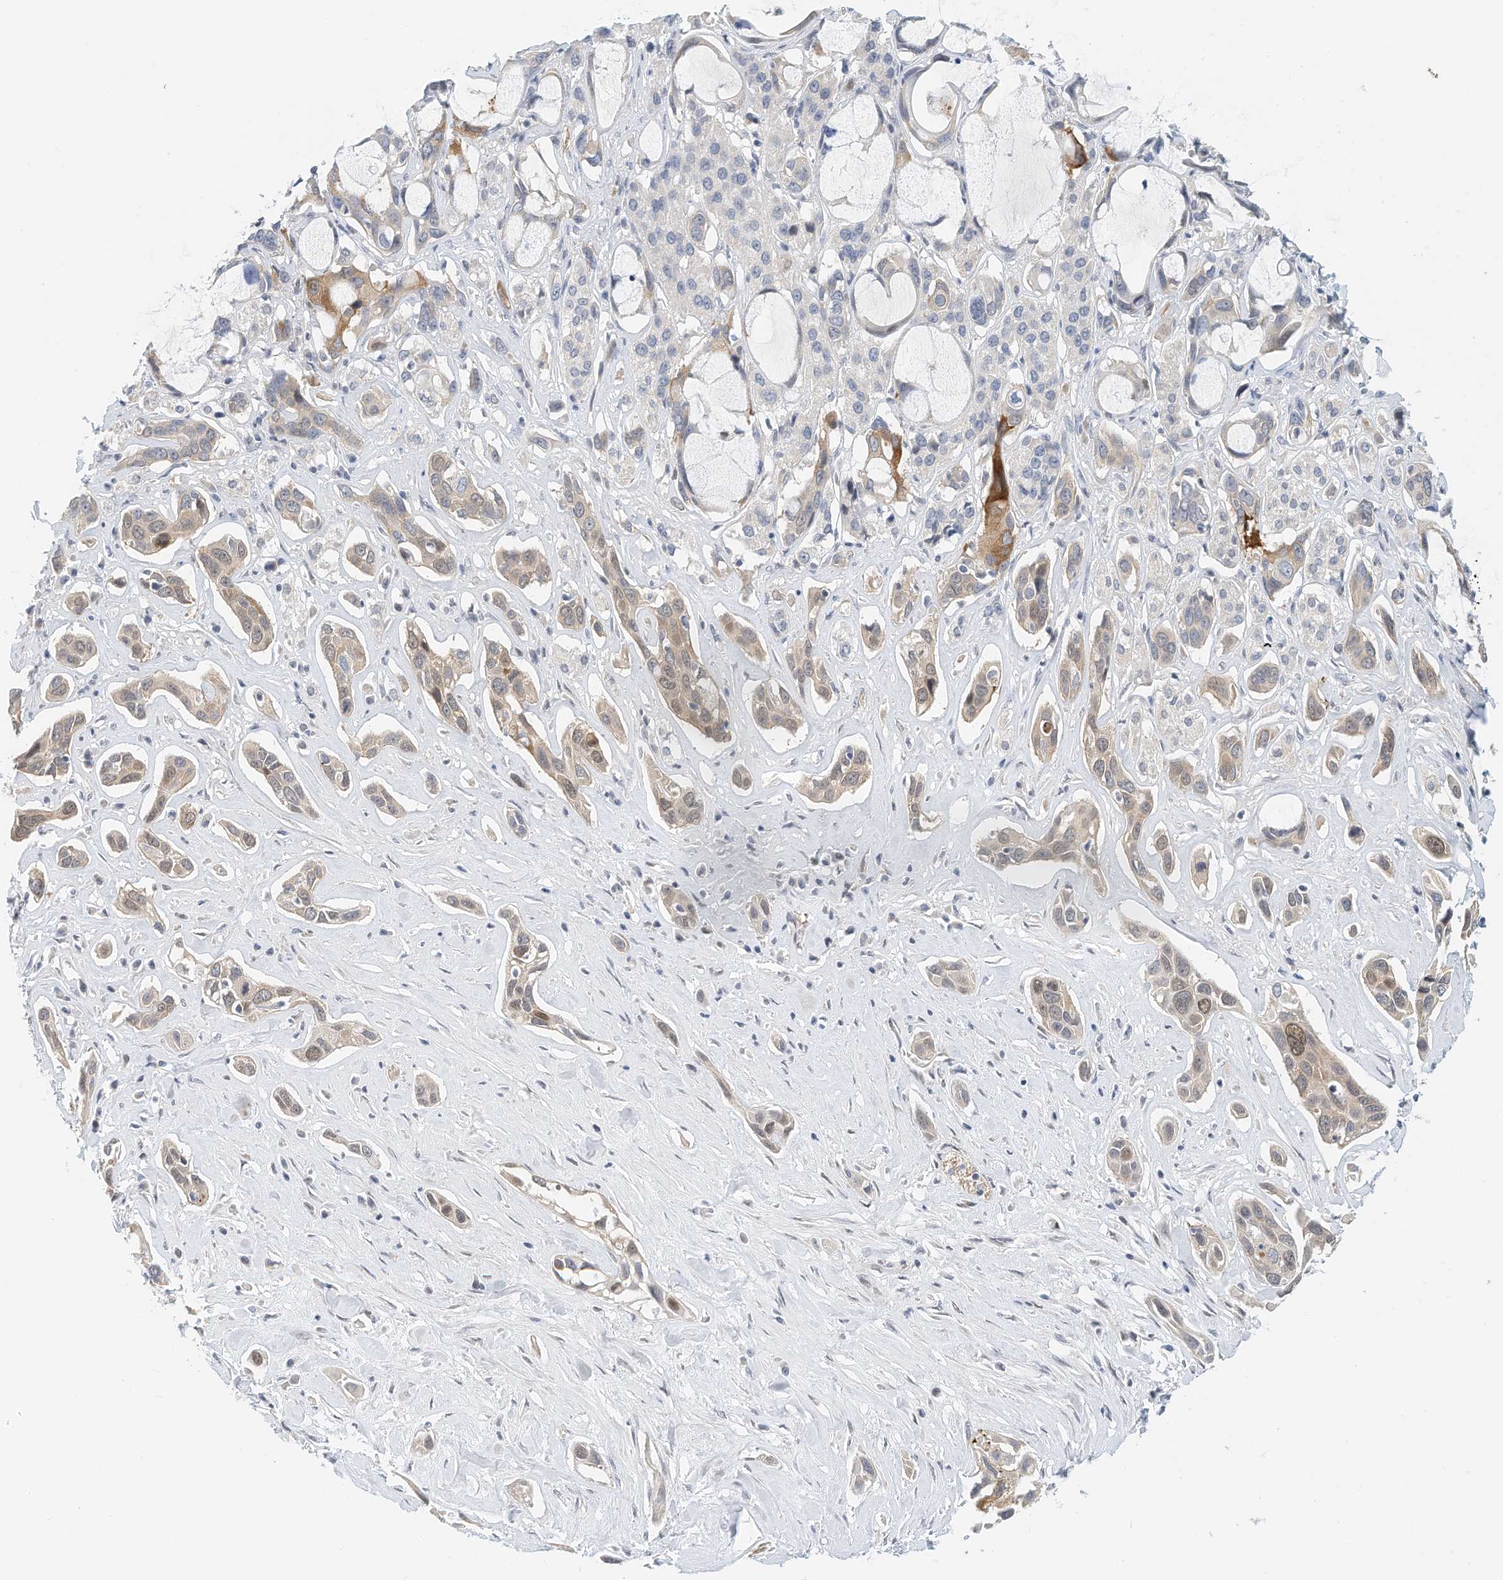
{"staining": {"intensity": "moderate", "quantity": "<25%", "location": "cytoplasmic/membranous"}, "tissue": "pancreatic cancer", "cell_type": "Tumor cells", "image_type": "cancer", "snomed": [{"axis": "morphology", "description": "Adenocarcinoma, NOS"}, {"axis": "topography", "description": "Pancreas"}], "caption": "This photomicrograph displays IHC staining of human pancreatic cancer, with low moderate cytoplasmic/membranous expression in approximately <25% of tumor cells.", "gene": "ARHGAP28", "patient": {"sex": "female", "age": 60}}